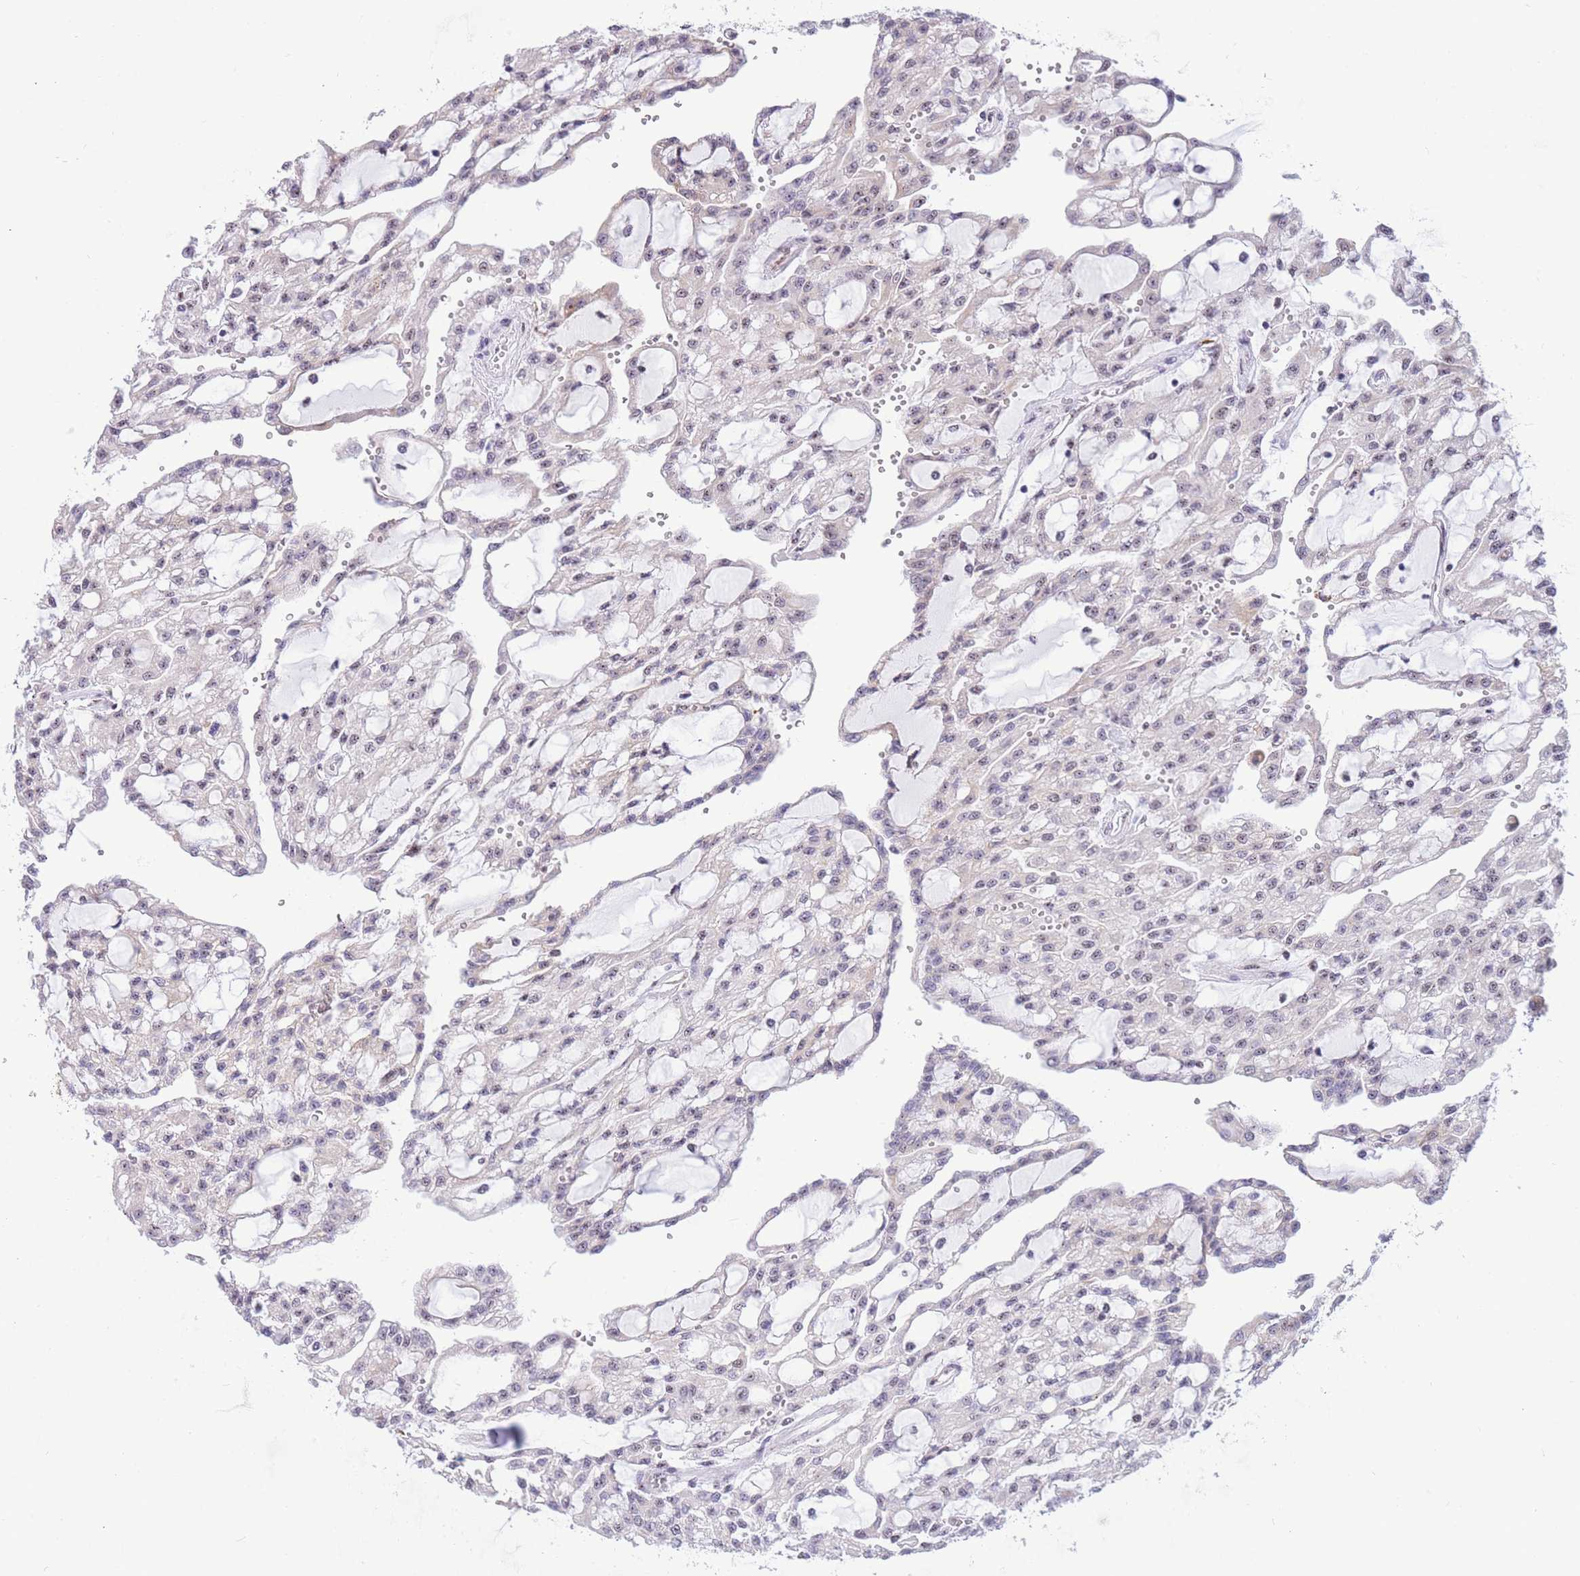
{"staining": {"intensity": "weak", "quantity": "<25%", "location": "nuclear"}, "tissue": "renal cancer", "cell_type": "Tumor cells", "image_type": "cancer", "snomed": [{"axis": "morphology", "description": "Adenocarcinoma, NOS"}, {"axis": "topography", "description": "Kidney"}], "caption": "There is no significant positivity in tumor cells of renal cancer. (DAB (3,3'-diaminobenzidine) IHC visualized using brightfield microscopy, high magnification).", "gene": "FAM153A", "patient": {"sex": "male", "age": 63}}